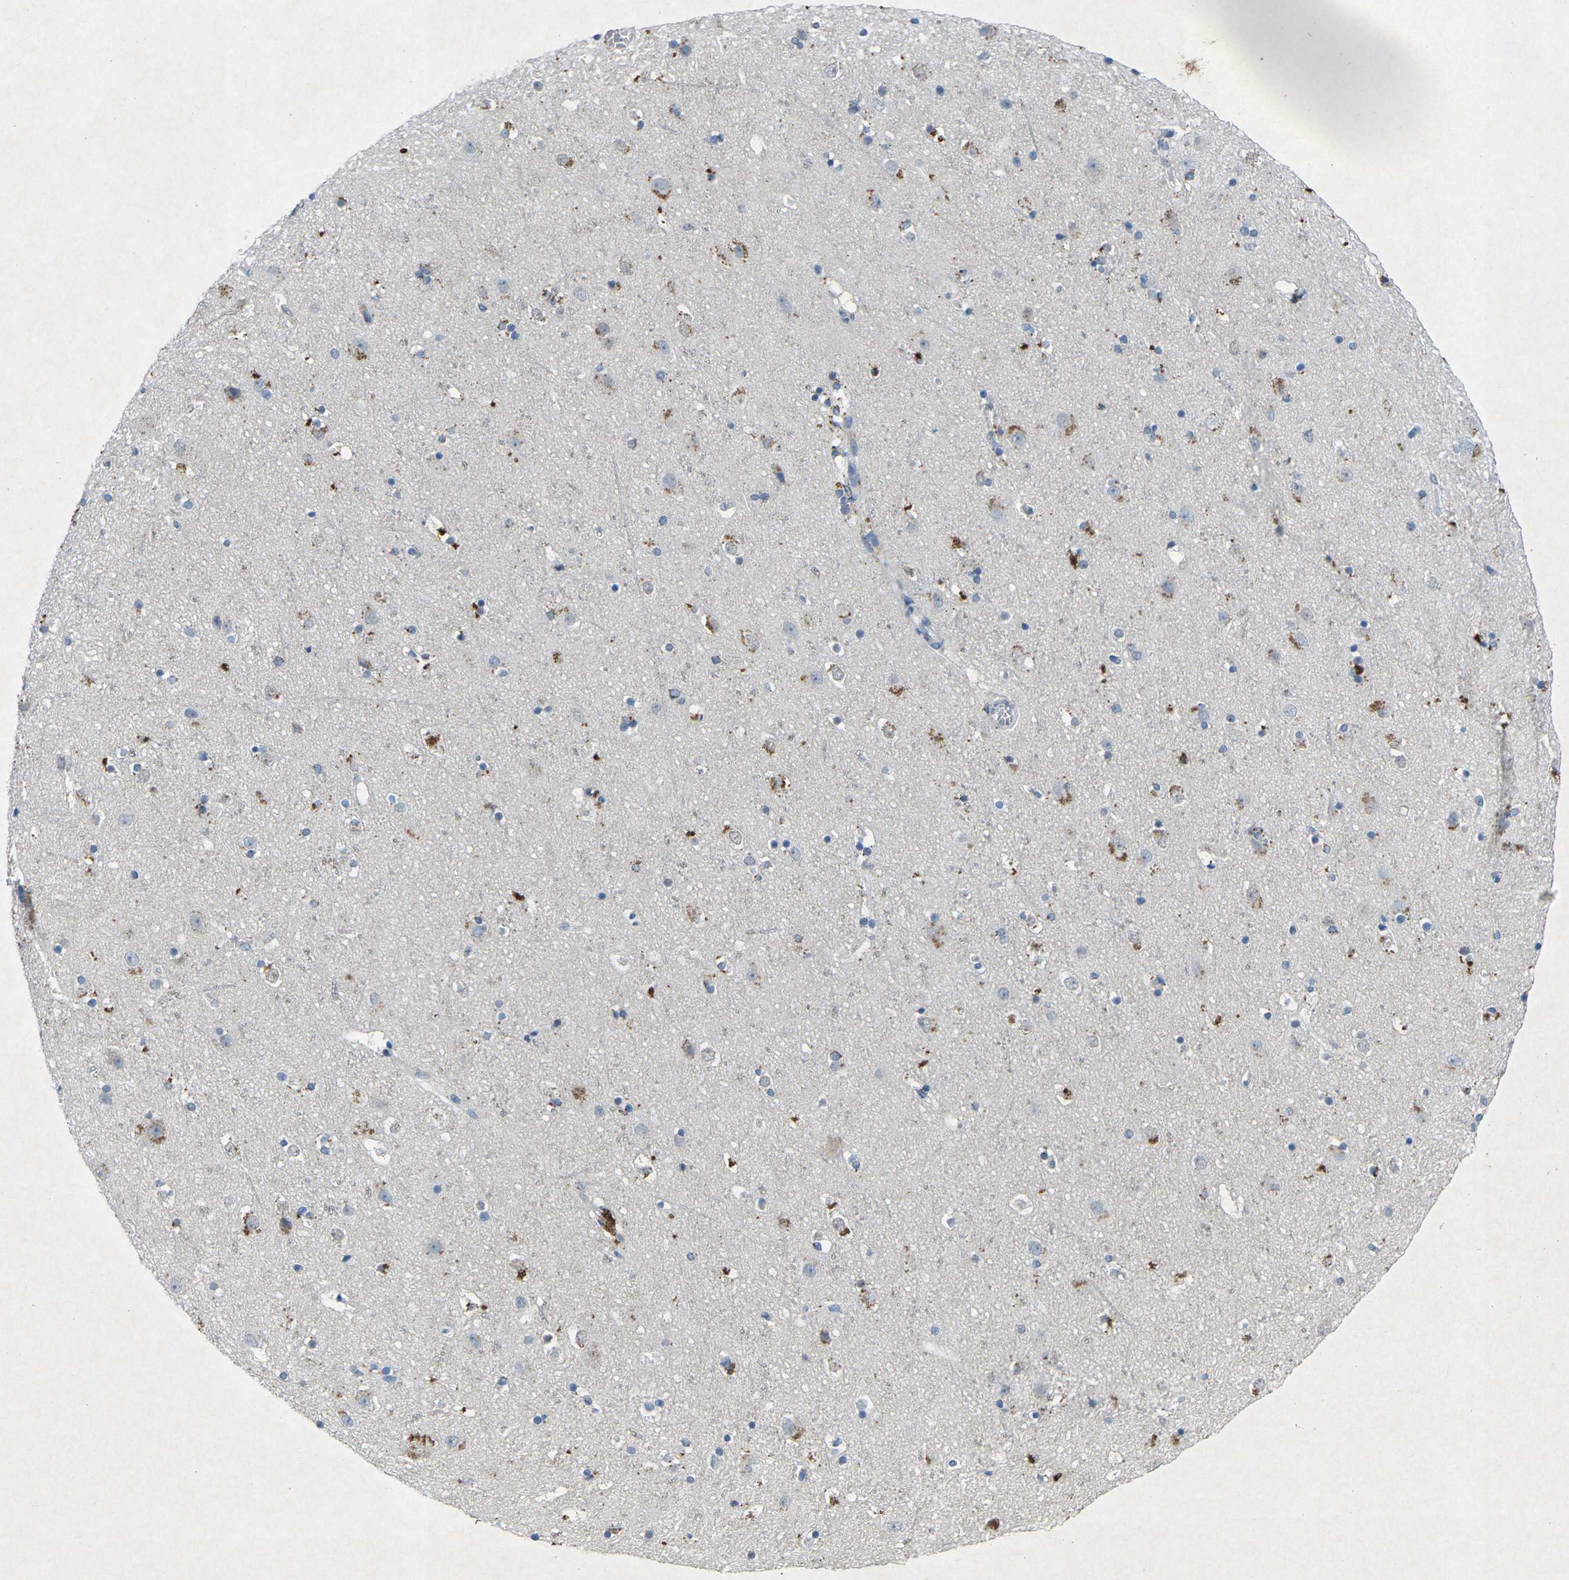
{"staining": {"intensity": "moderate", "quantity": "<25%", "location": "cytoplasmic/membranous"}, "tissue": "cerebral cortex", "cell_type": "Endothelial cells", "image_type": "normal", "snomed": [{"axis": "morphology", "description": "Normal tissue, NOS"}, {"axis": "topography", "description": "Cerebral cortex"}], "caption": "IHC (DAB (3,3'-diaminobenzidine)) staining of normal human cerebral cortex displays moderate cytoplasmic/membranous protein staining in about <25% of endothelial cells. (DAB = brown stain, brightfield microscopy at high magnification).", "gene": "PLG", "patient": {"sex": "male", "age": 45}}